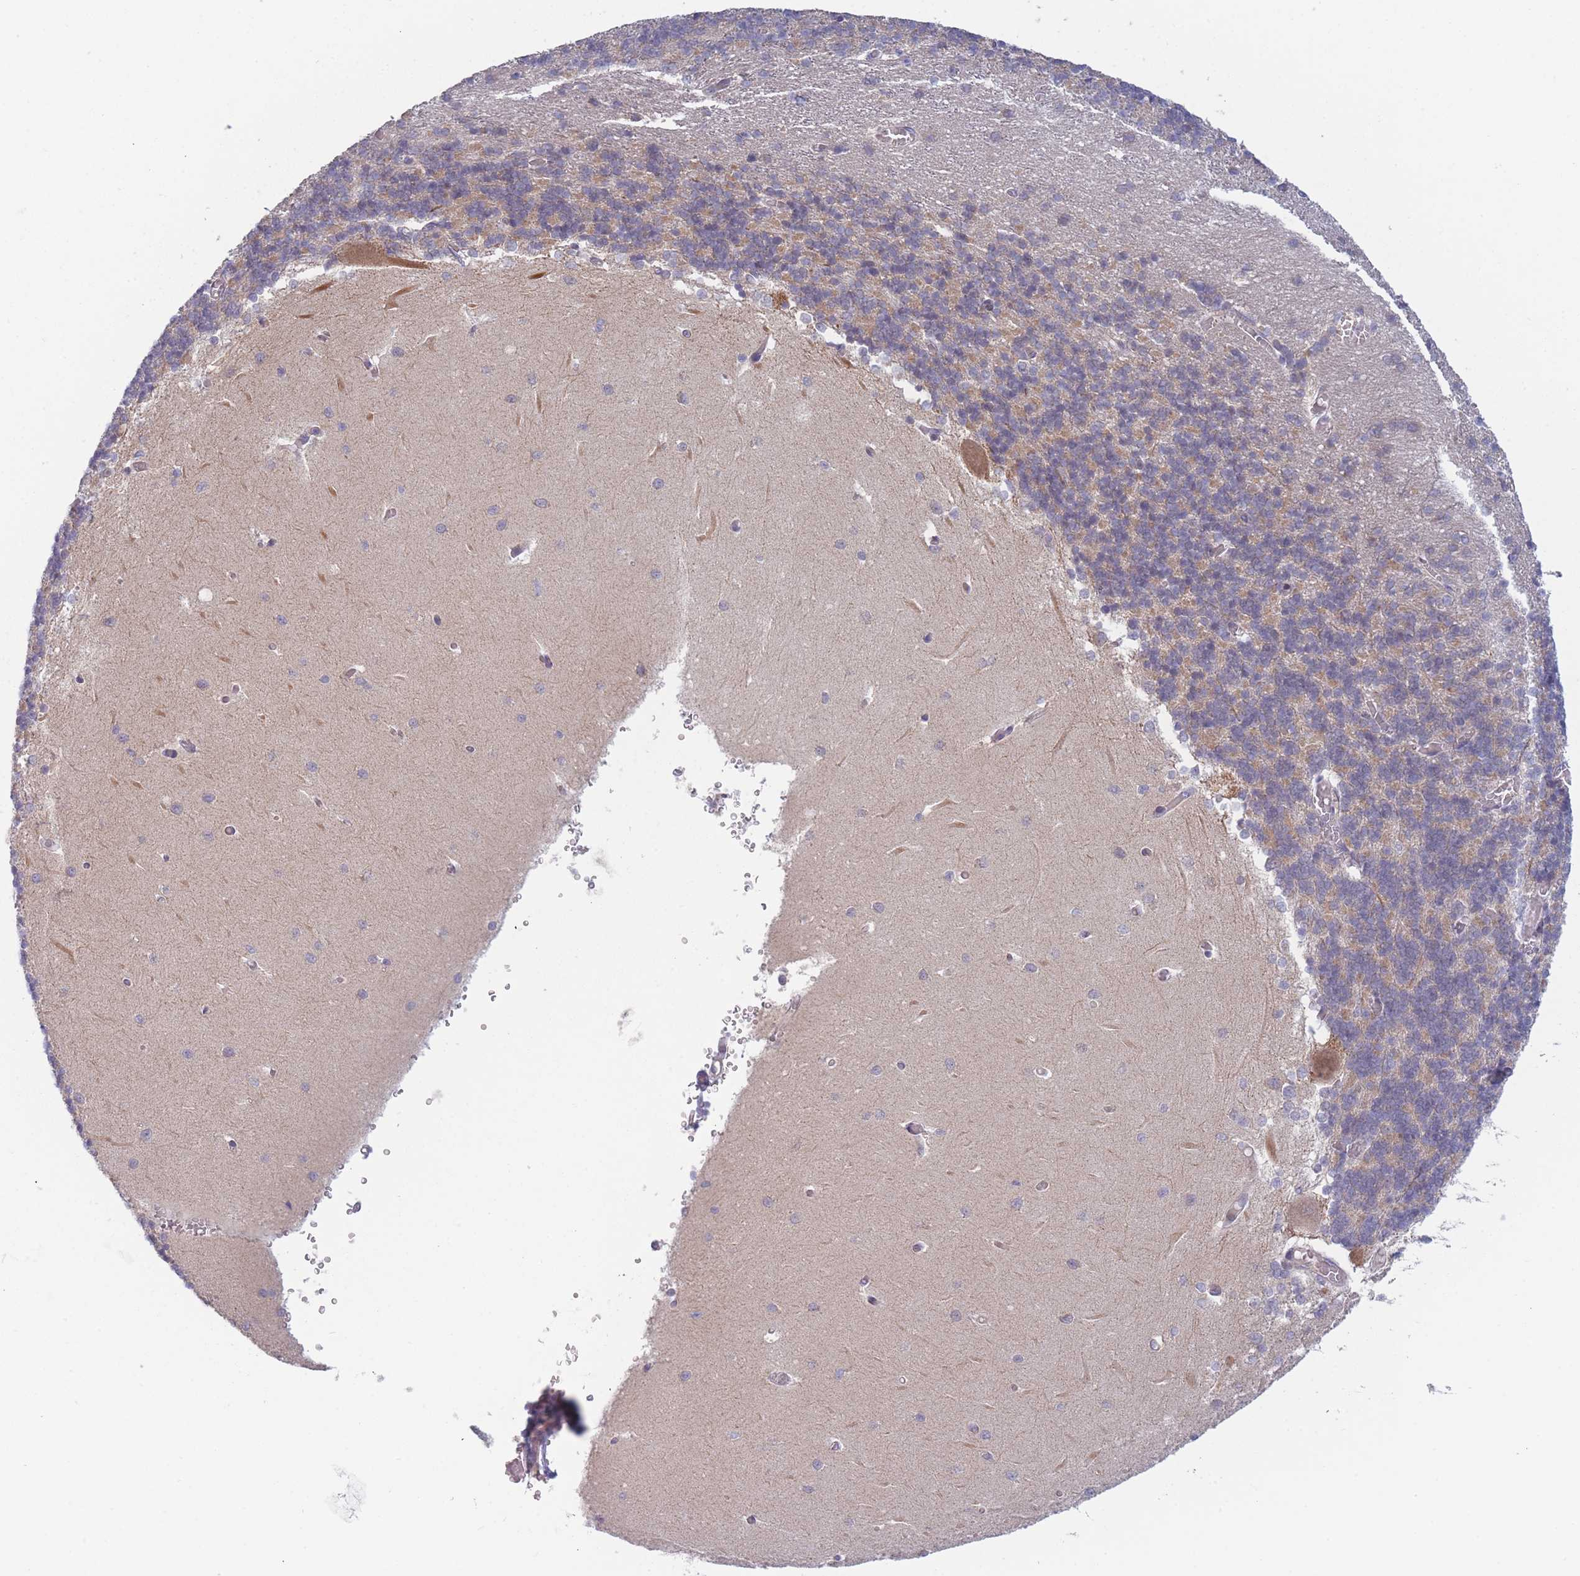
{"staining": {"intensity": "weak", "quantity": "25%-75%", "location": "cytoplasmic/membranous"}, "tissue": "cerebellum", "cell_type": "Cells in granular layer", "image_type": "normal", "snomed": [{"axis": "morphology", "description": "Normal tissue, NOS"}, {"axis": "topography", "description": "Cerebellum"}], "caption": "Immunohistochemistry micrograph of normal cerebellum: cerebellum stained using IHC shows low levels of weak protein expression localized specifically in the cytoplasmic/membranous of cells in granular layer, appearing as a cytoplasmic/membranous brown color.", "gene": "FAM227B", "patient": {"sex": "male", "age": 37}}